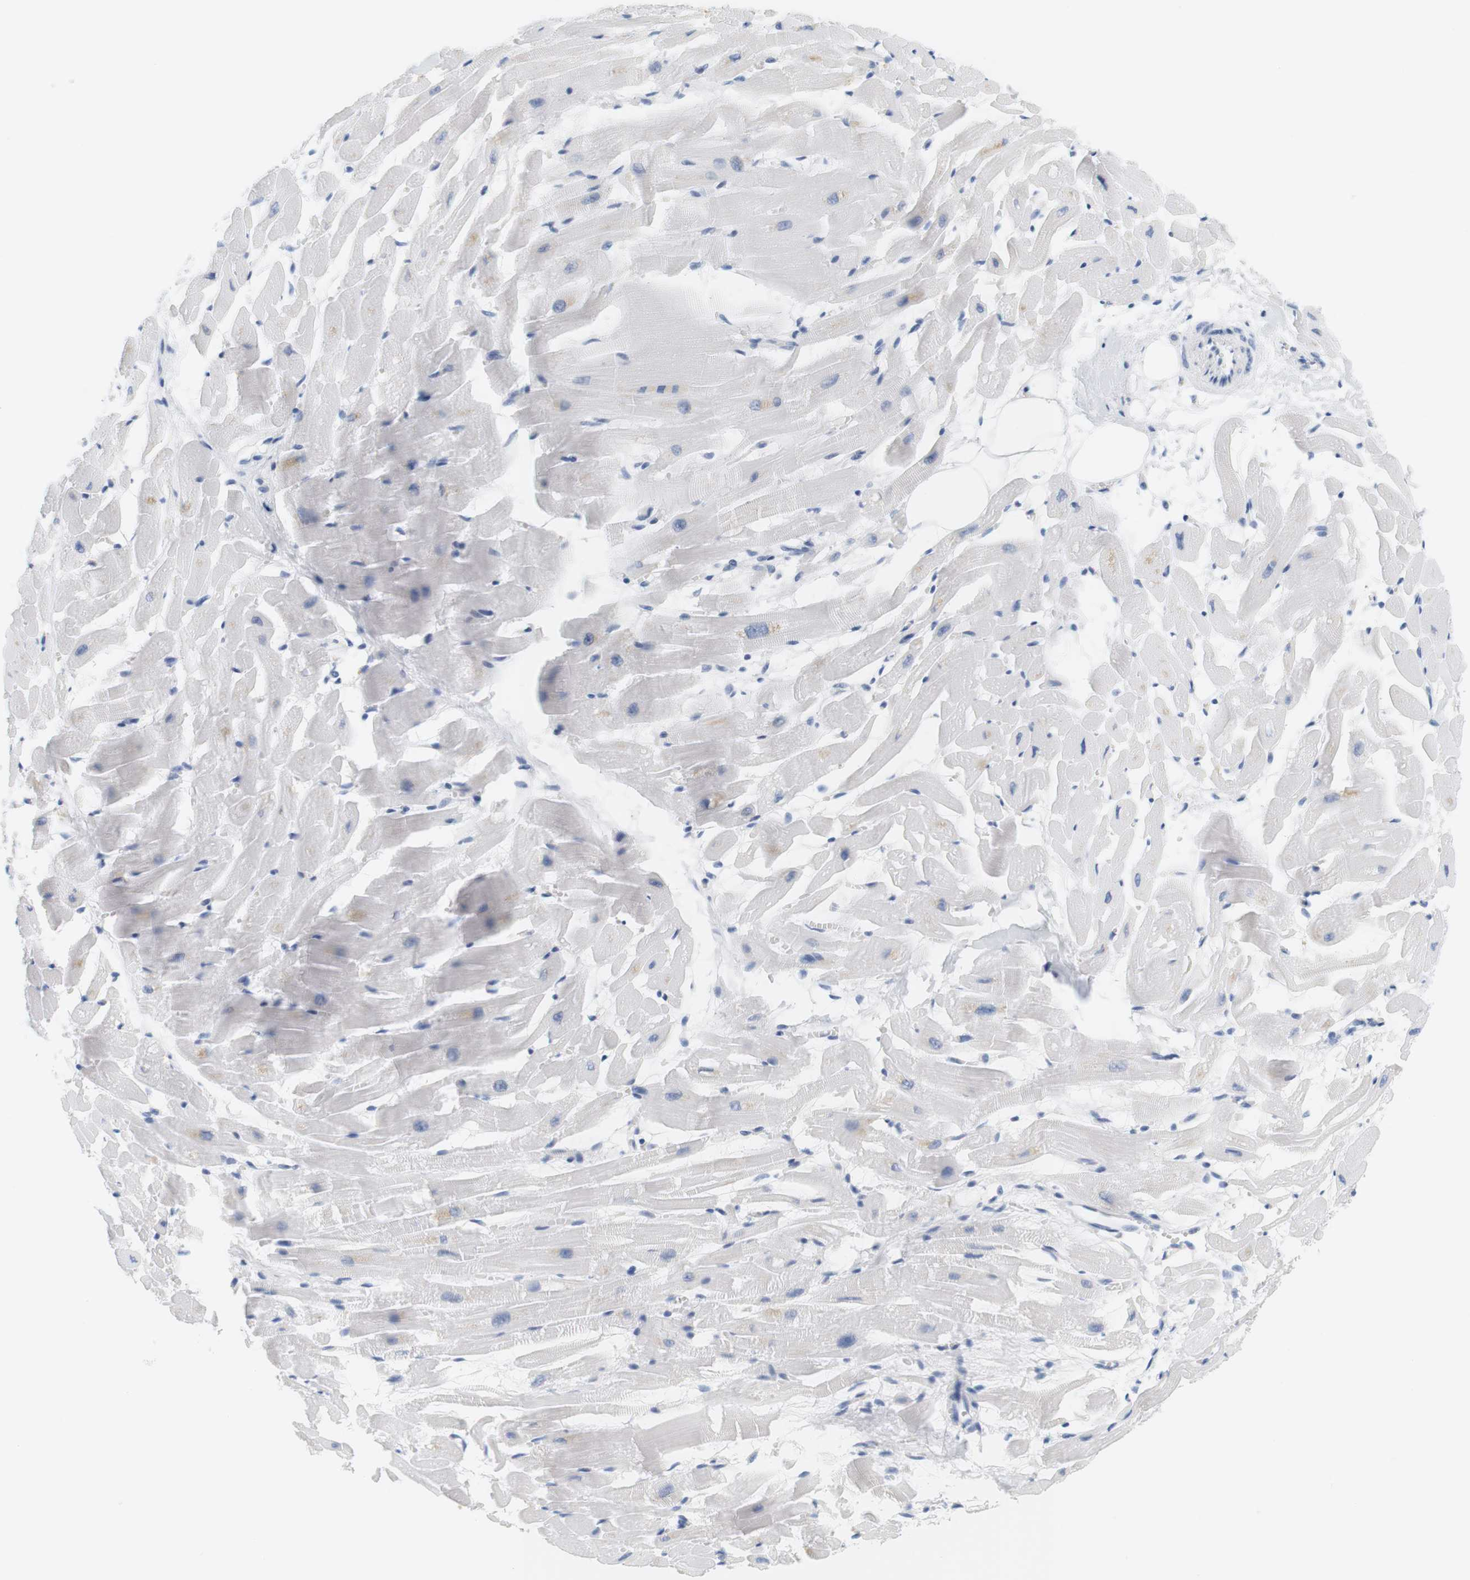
{"staining": {"intensity": "negative", "quantity": "none", "location": "none"}, "tissue": "heart muscle", "cell_type": "Cardiomyocytes", "image_type": "normal", "snomed": [{"axis": "morphology", "description": "Normal tissue, NOS"}, {"axis": "topography", "description": "Heart"}], "caption": "Immunohistochemistry photomicrograph of unremarkable heart muscle: heart muscle stained with DAB (3,3'-diaminobenzidine) shows no significant protein expression in cardiomyocytes.", "gene": "OPRM1", "patient": {"sex": "female", "age": 19}}